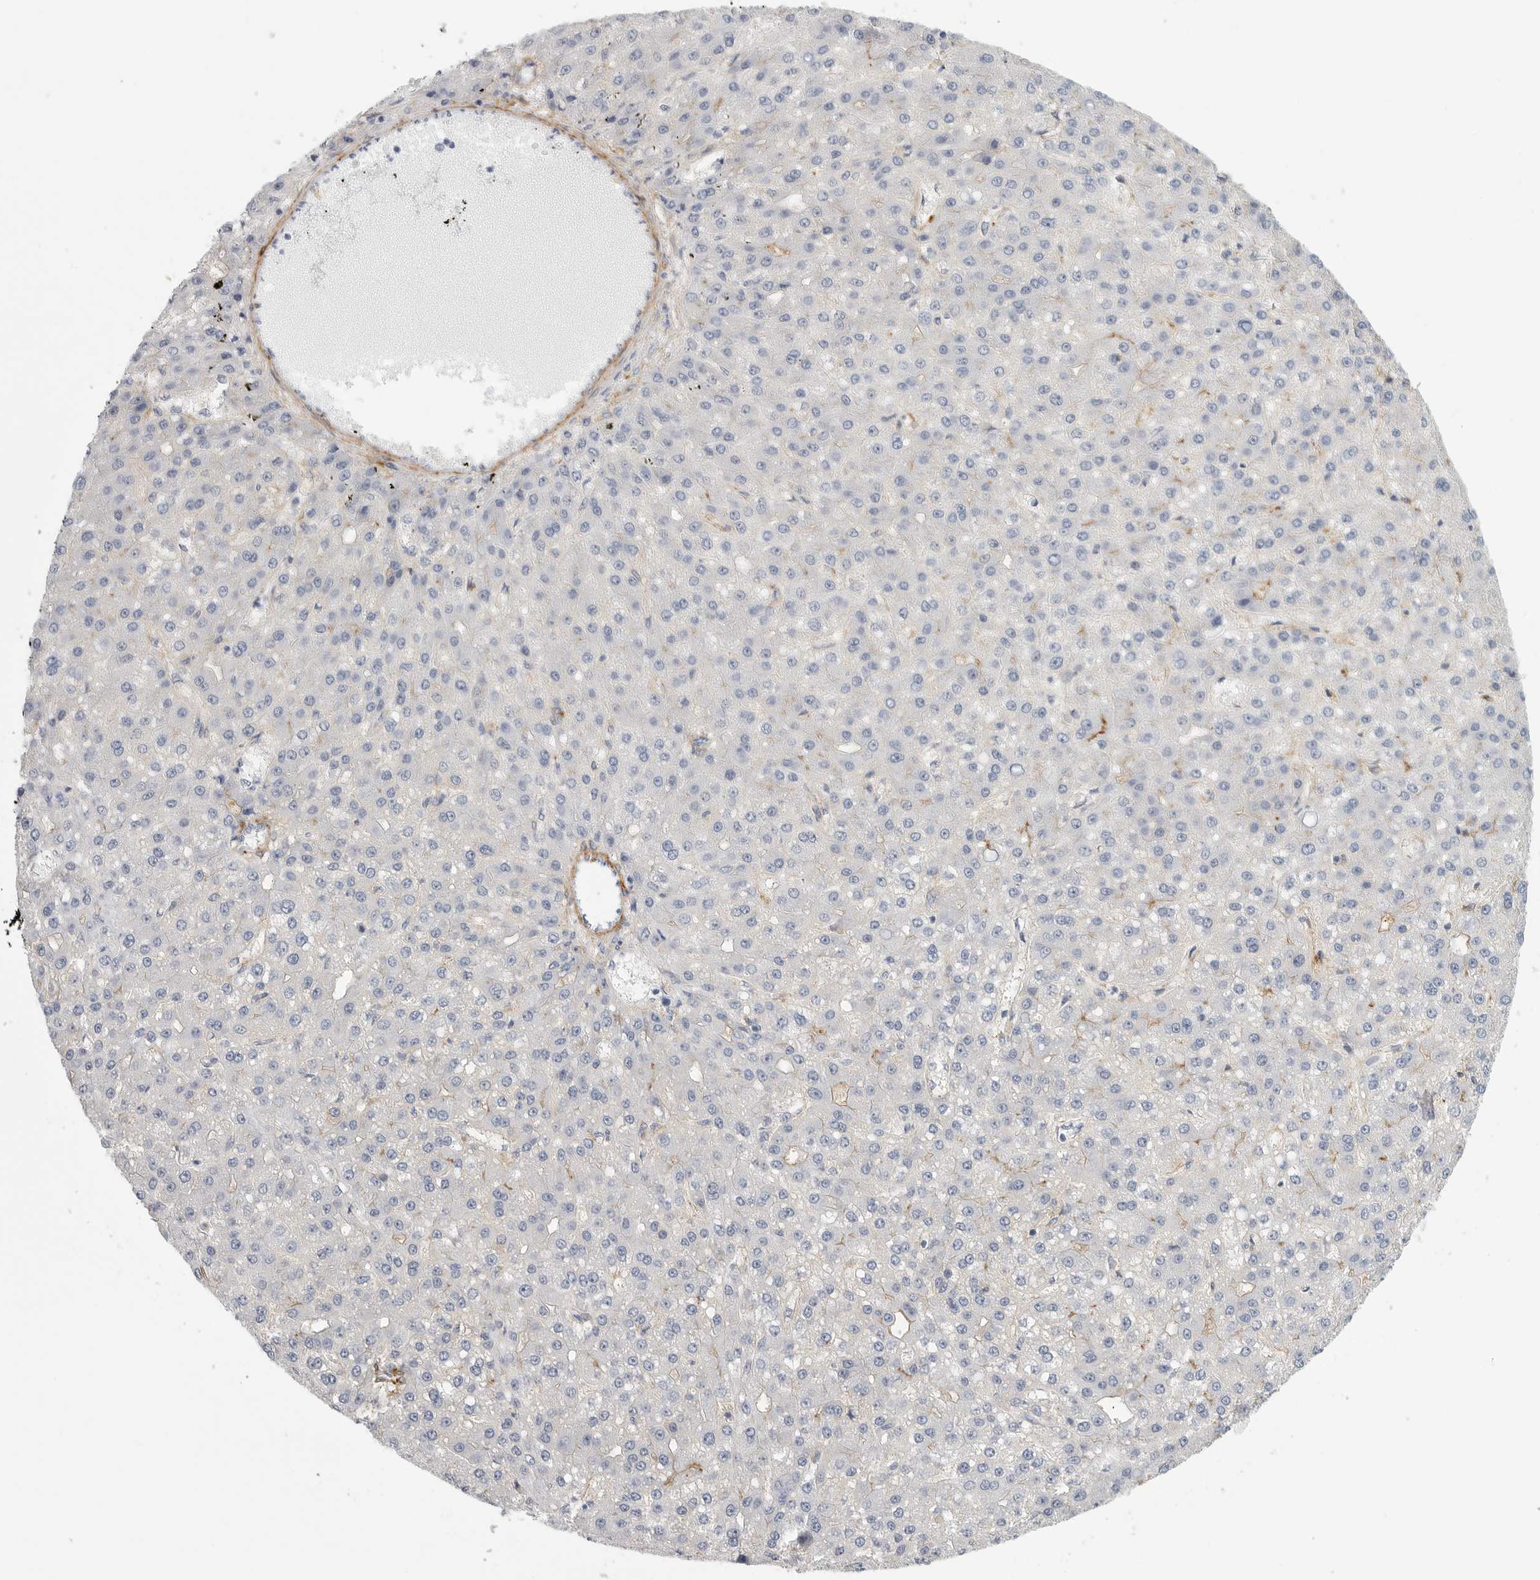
{"staining": {"intensity": "negative", "quantity": "none", "location": "none"}, "tissue": "liver cancer", "cell_type": "Tumor cells", "image_type": "cancer", "snomed": [{"axis": "morphology", "description": "Carcinoma, Hepatocellular, NOS"}, {"axis": "topography", "description": "Liver"}], "caption": "High power microscopy micrograph of an immunohistochemistry (IHC) photomicrograph of liver hepatocellular carcinoma, revealing no significant expression in tumor cells. Nuclei are stained in blue.", "gene": "TNR", "patient": {"sex": "male", "age": 67}}